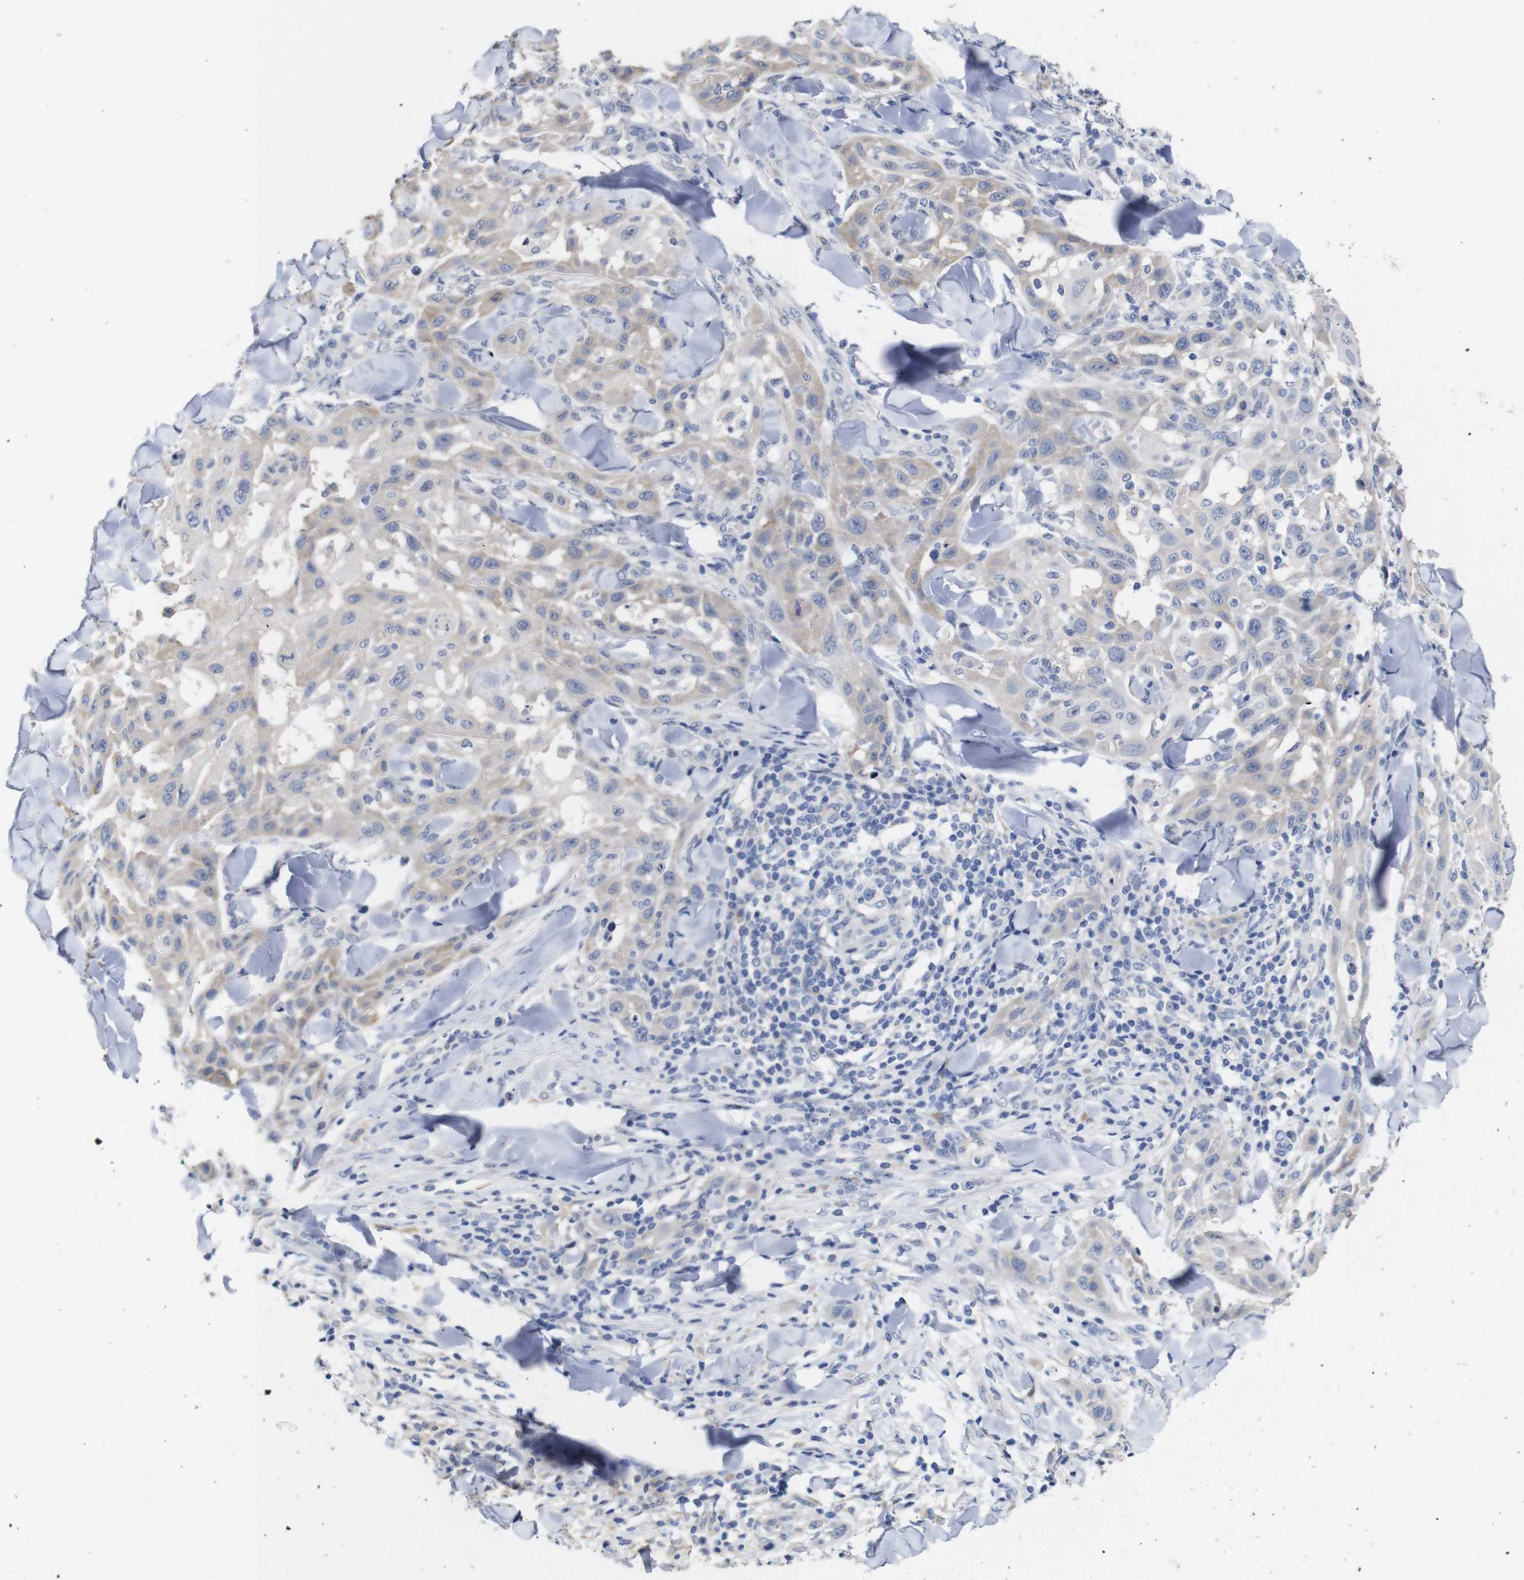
{"staining": {"intensity": "weak", "quantity": "25%-75%", "location": "cytoplasmic/membranous"}, "tissue": "skin cancer", "cell_type": "Tumor cells", "image_type": "cancer", "snomed": [{"axis": "morphology", "description": "Squamous cell carcinoma, NOS"}, {"axis": "topography", "description": "Skin"}], "caption": "Immunohistochemistry (IHC) of skin squamous cell carcinoma shows low levels of weak cytoplasmic/membranous staining in approximately 25%-75% of tumor cells.", "gene": "TCEAL9", "patient": {"sex": "male", "age": 24}}